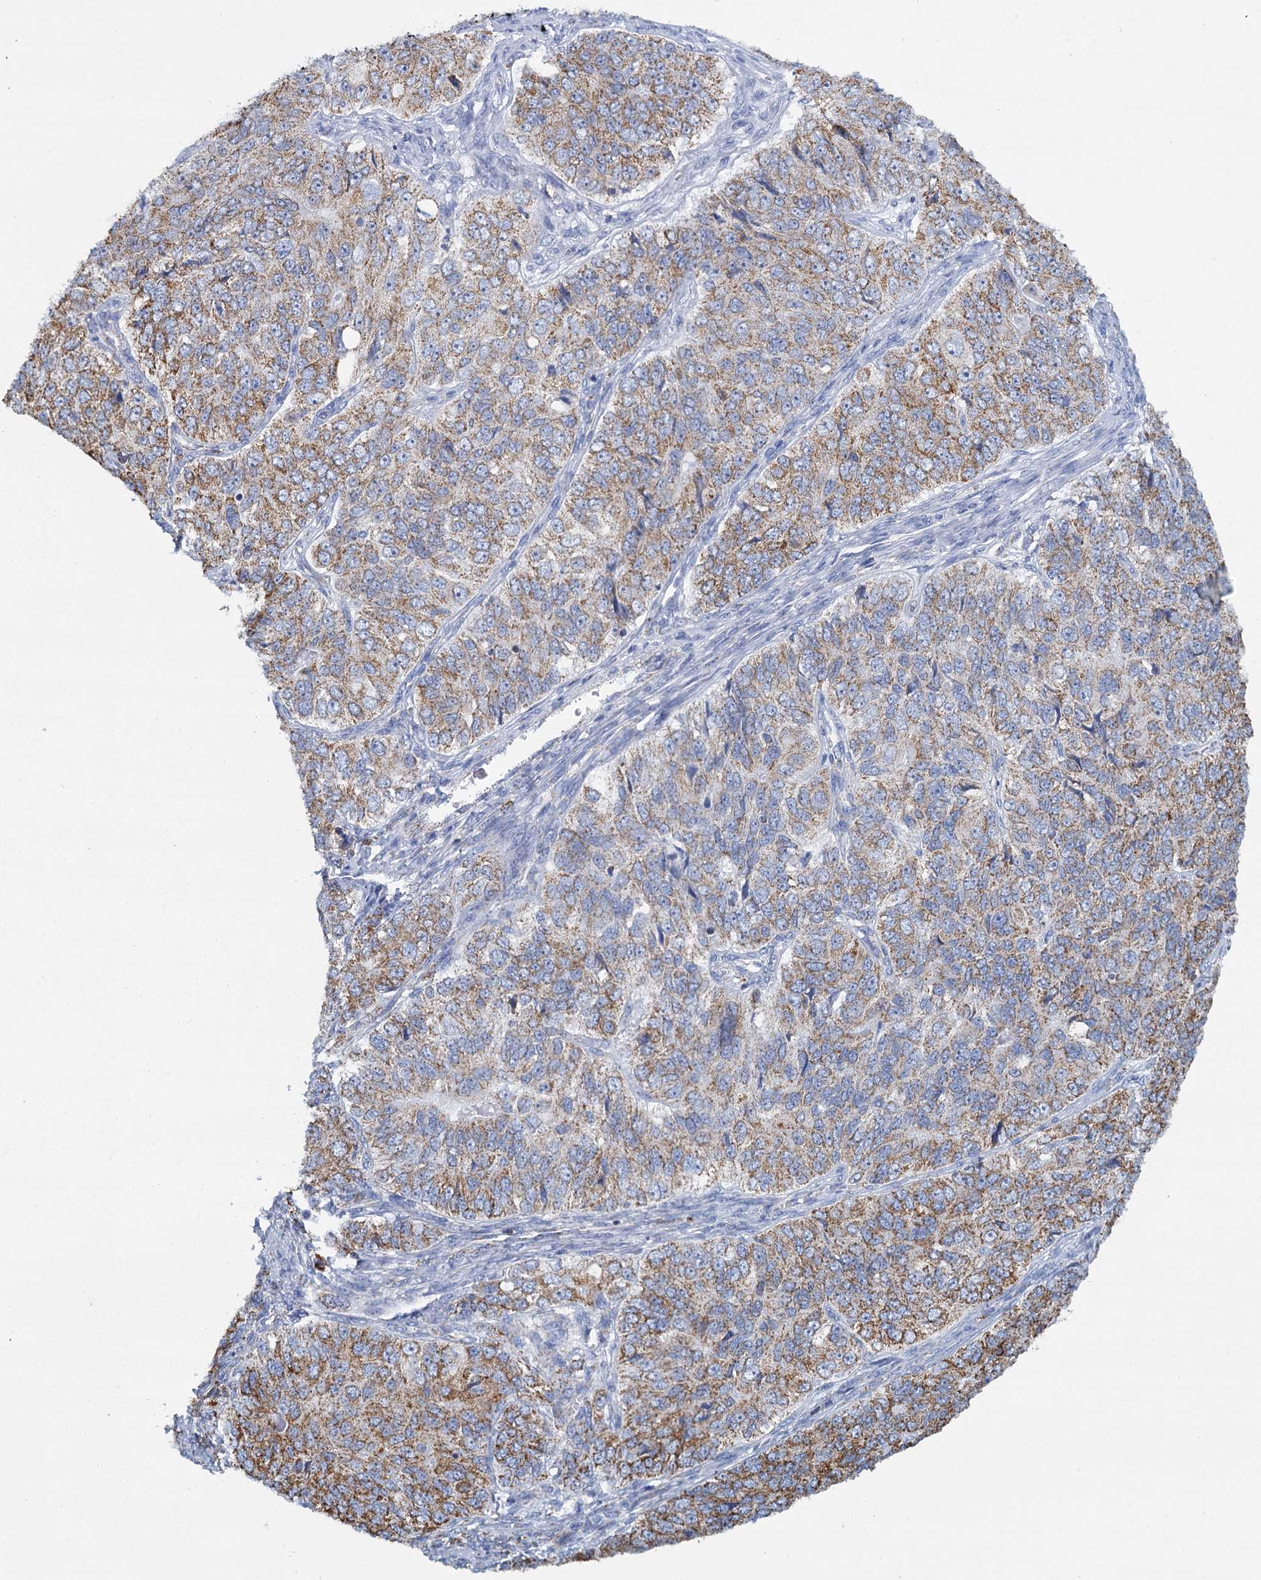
{"staining": {"intensity": "moderate", "quantity": ">75%", "location": "cytoplasmic/membranous"}, "tissue": "ovarian cancer", "cell_type": "Tumor cells", "image_type": "cancer", "snomed": [{"axis": "morphology", "description": "Carcinoma, endometroid"}, {"axis": "topography", "description": "Ovary"}], "caption": "DAB immunohistochemical staining of endometroid carcinoma (ovarian) exhibits moderate cytoplasmic/membranous protein staining in approximately >75% of tumor cells.", "gene": "CCP110", "patient": {"sex": "female", "age": 51}}